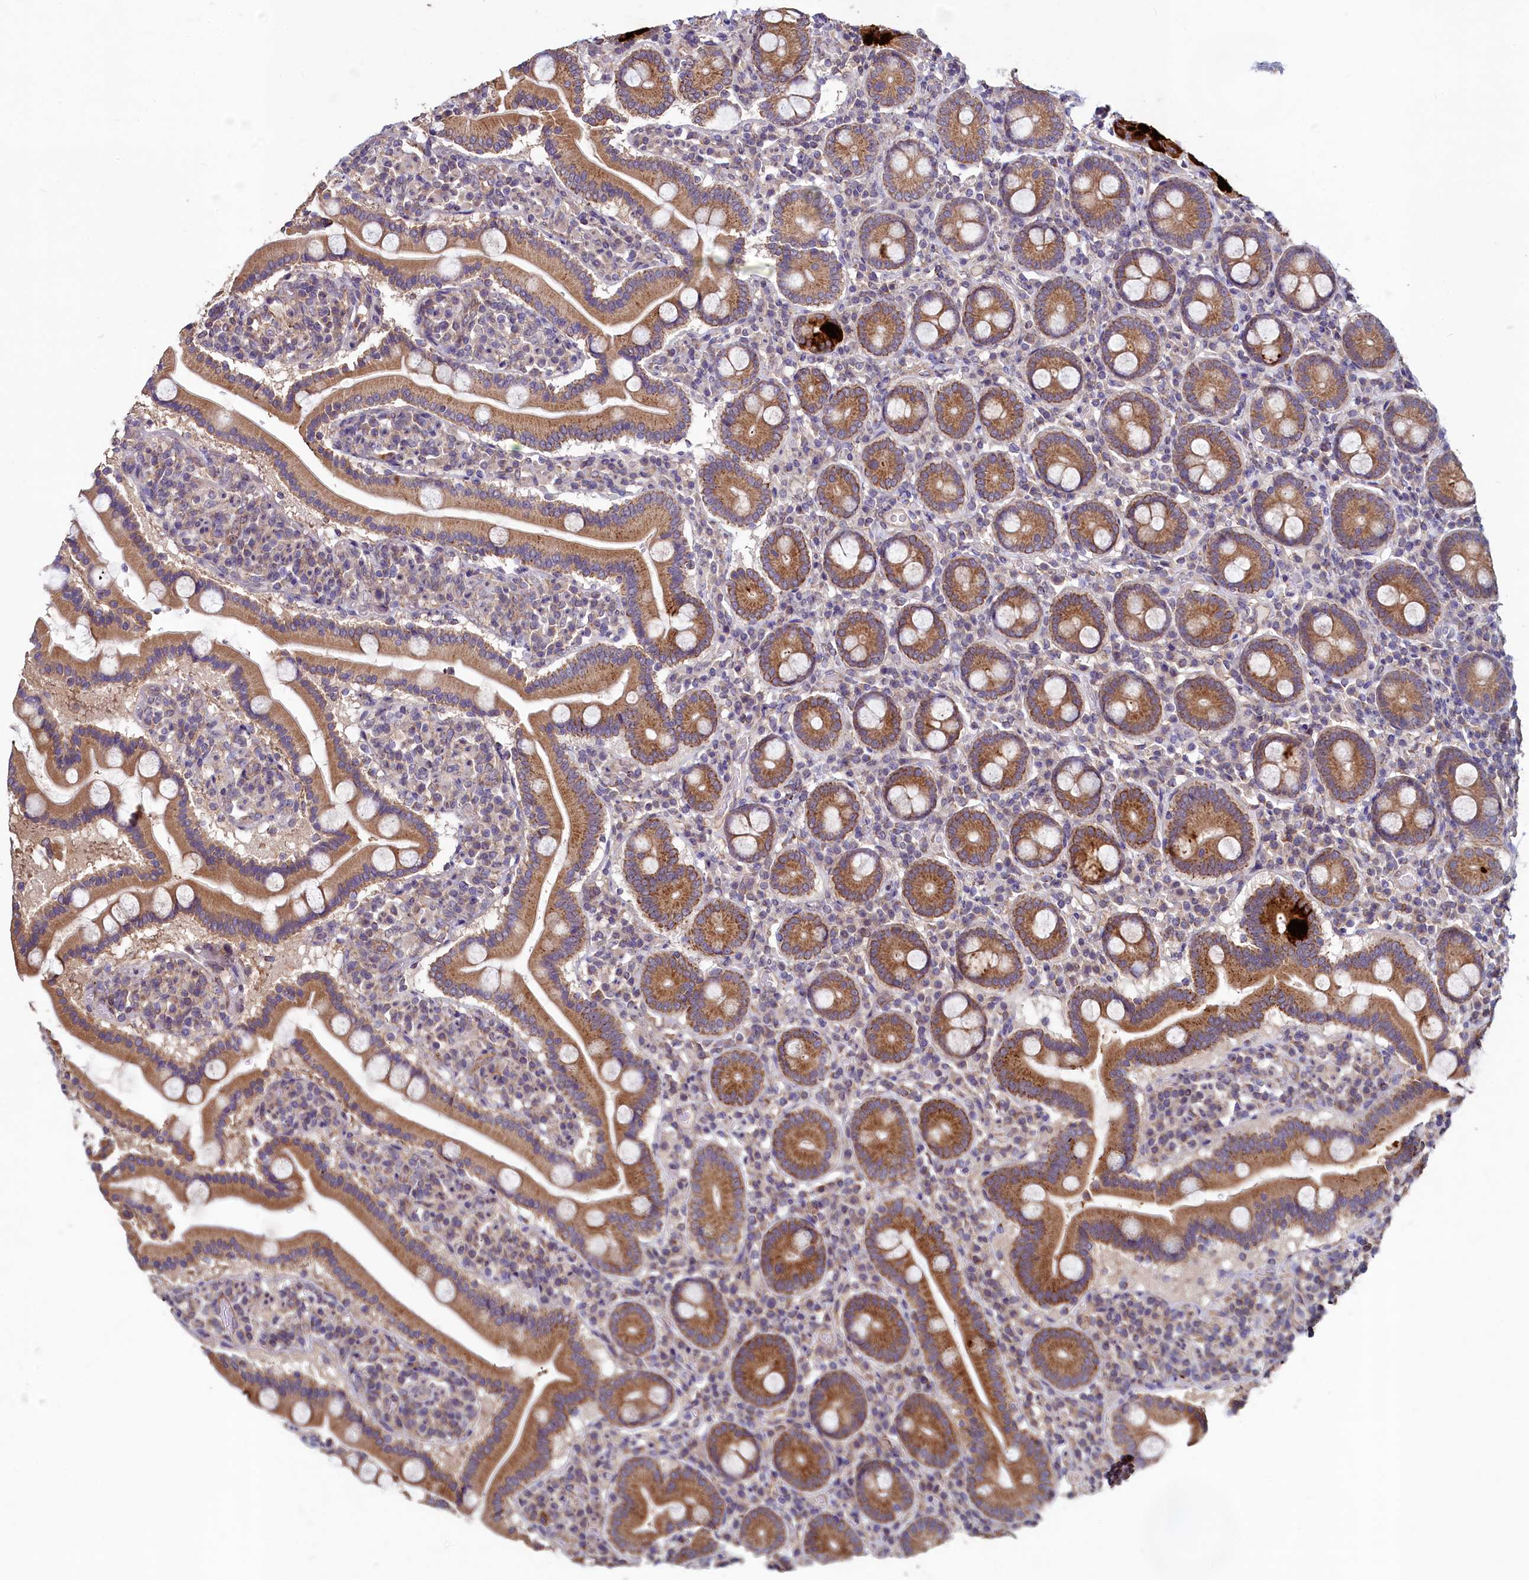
{"staining": {"intensity": "moderate", "quantity": ">75%", "location": "cytoplasmic/membranous"}, "tissue": "duodenum", "cell_type": "Glandular cells", "image_type": "normal", "snomed": [{"axis": "morphology", "description": "Normal tissue, NOS"}, {"axis": "topography", "description": "Duodenum"}], "caption": "Brown immunohistochemical staining in normal human duodenum demonstrates moderate cytoplasmic/membranous staining in about >75% of glandular cells.", "gene": "SPATA2L", "patient": {"sex": "male", "age": 55}}